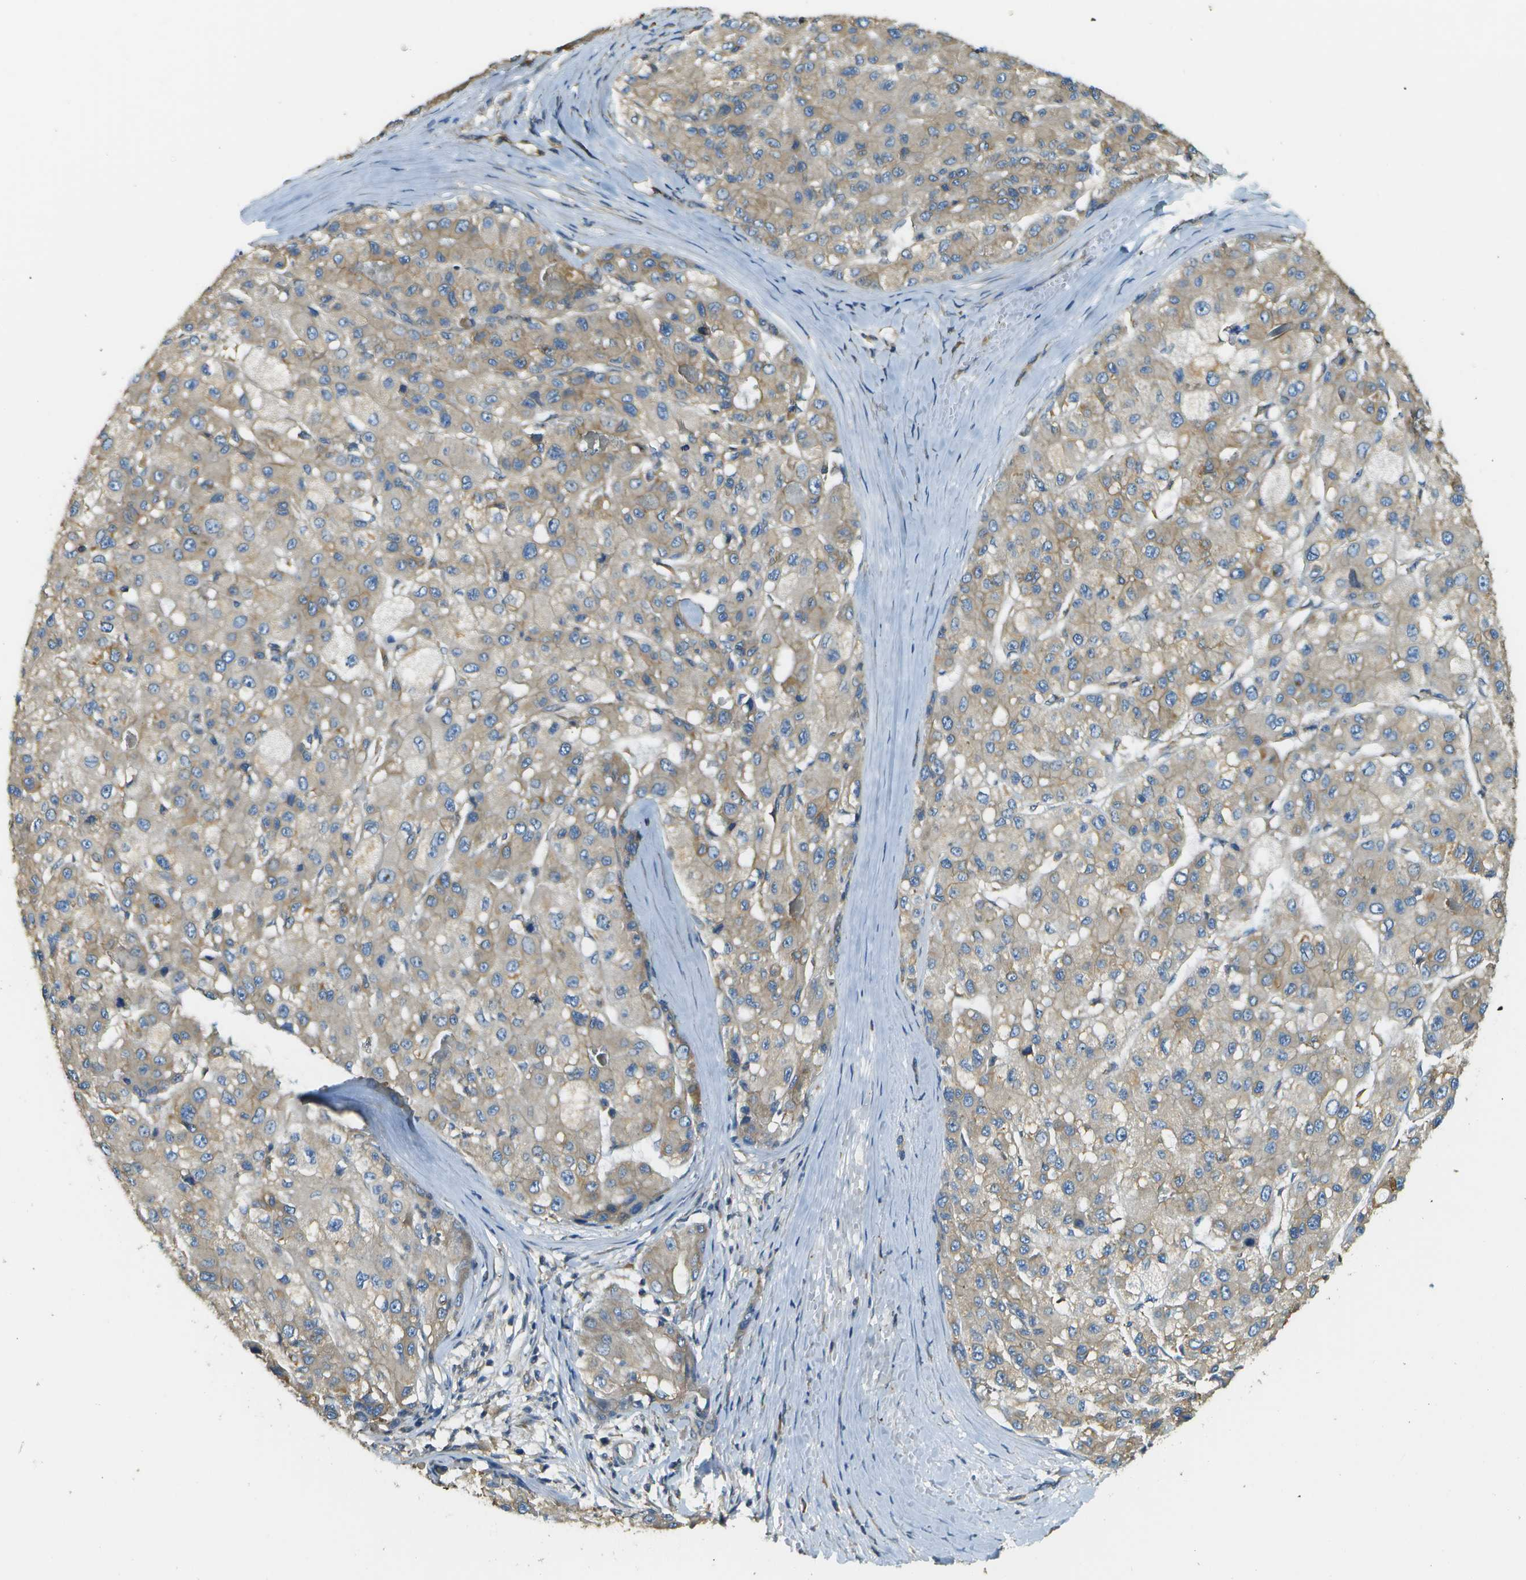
{"staining": {"intensity": "weak", "quantity": ">75%", "location": "cytoplasmic/membranous"}, "tissue": "liver cancer", "cell_type": "Tumor cells", "image_type": "cancer", "snomed": [{"axis": "morphology", "description": "Carcinoma, Hepatocellular, NOS"}, {"axis": "topography", "description": "Liver"}], "caption": "Immunohistochemical staining of human liver cancer shows low levels of weak cytoplasmic/membranous protein staining in approximately >75% of tumor cells.", "gene": "DNAJB11", "patient": {"sex": "male", "age": 80}}